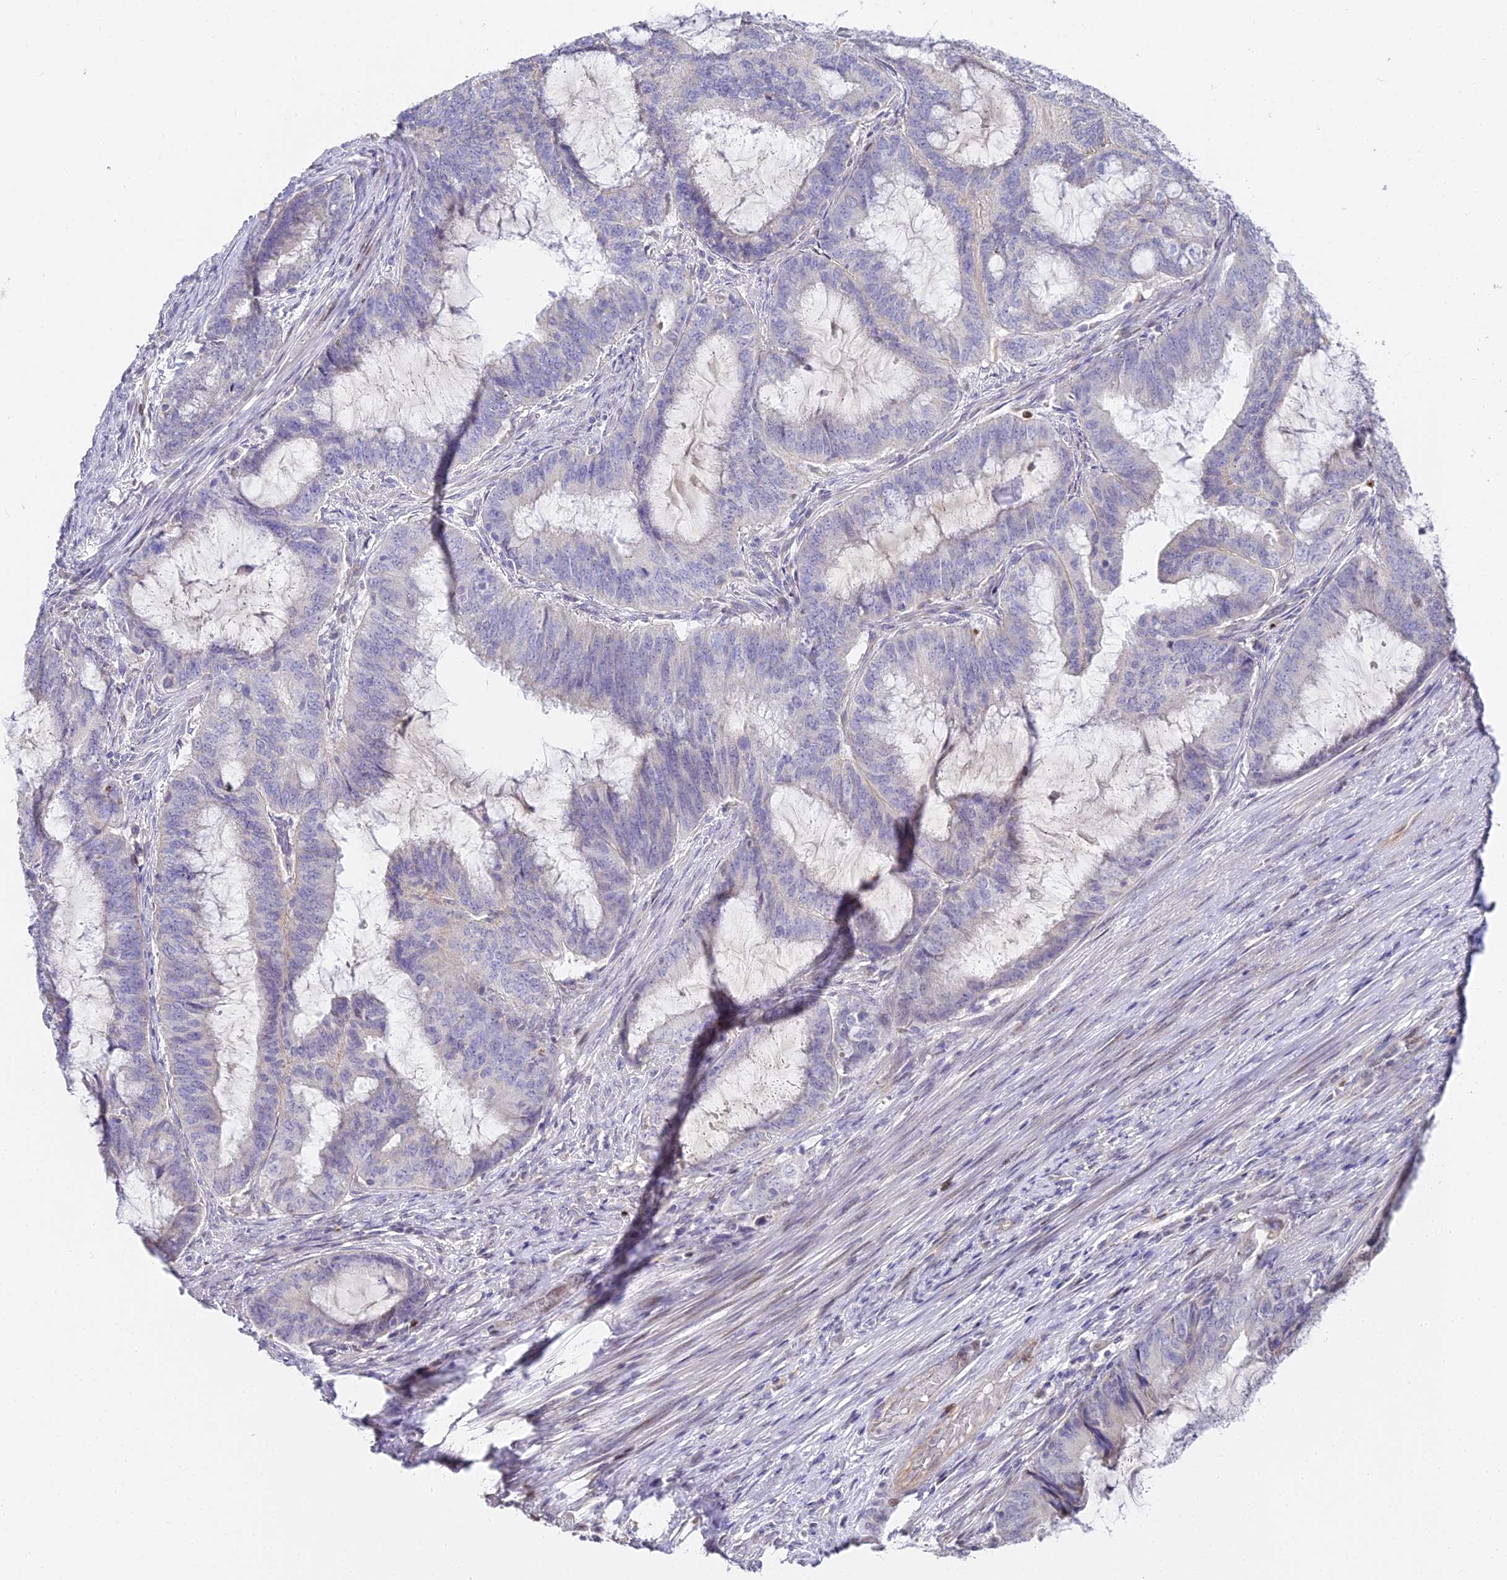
{"staining": {"intensity": "negative", "quantity": "none", "location": "none"}, "tissue": "endometrial cancer", "cell_type": "Tumor cells", "image_type": "cancer", "snomed": [{"axis": "morphology", "description": "Adenocarcinoma, NOS"}, {"axis": "topography", "description": "Endometrium"}], "caption": "The image demonstrates no staining of tumor cells in endometrial cancer (adenocarcinoma).", "gene": "SERP1", "patient": {"sex": "female", "age": 51}}